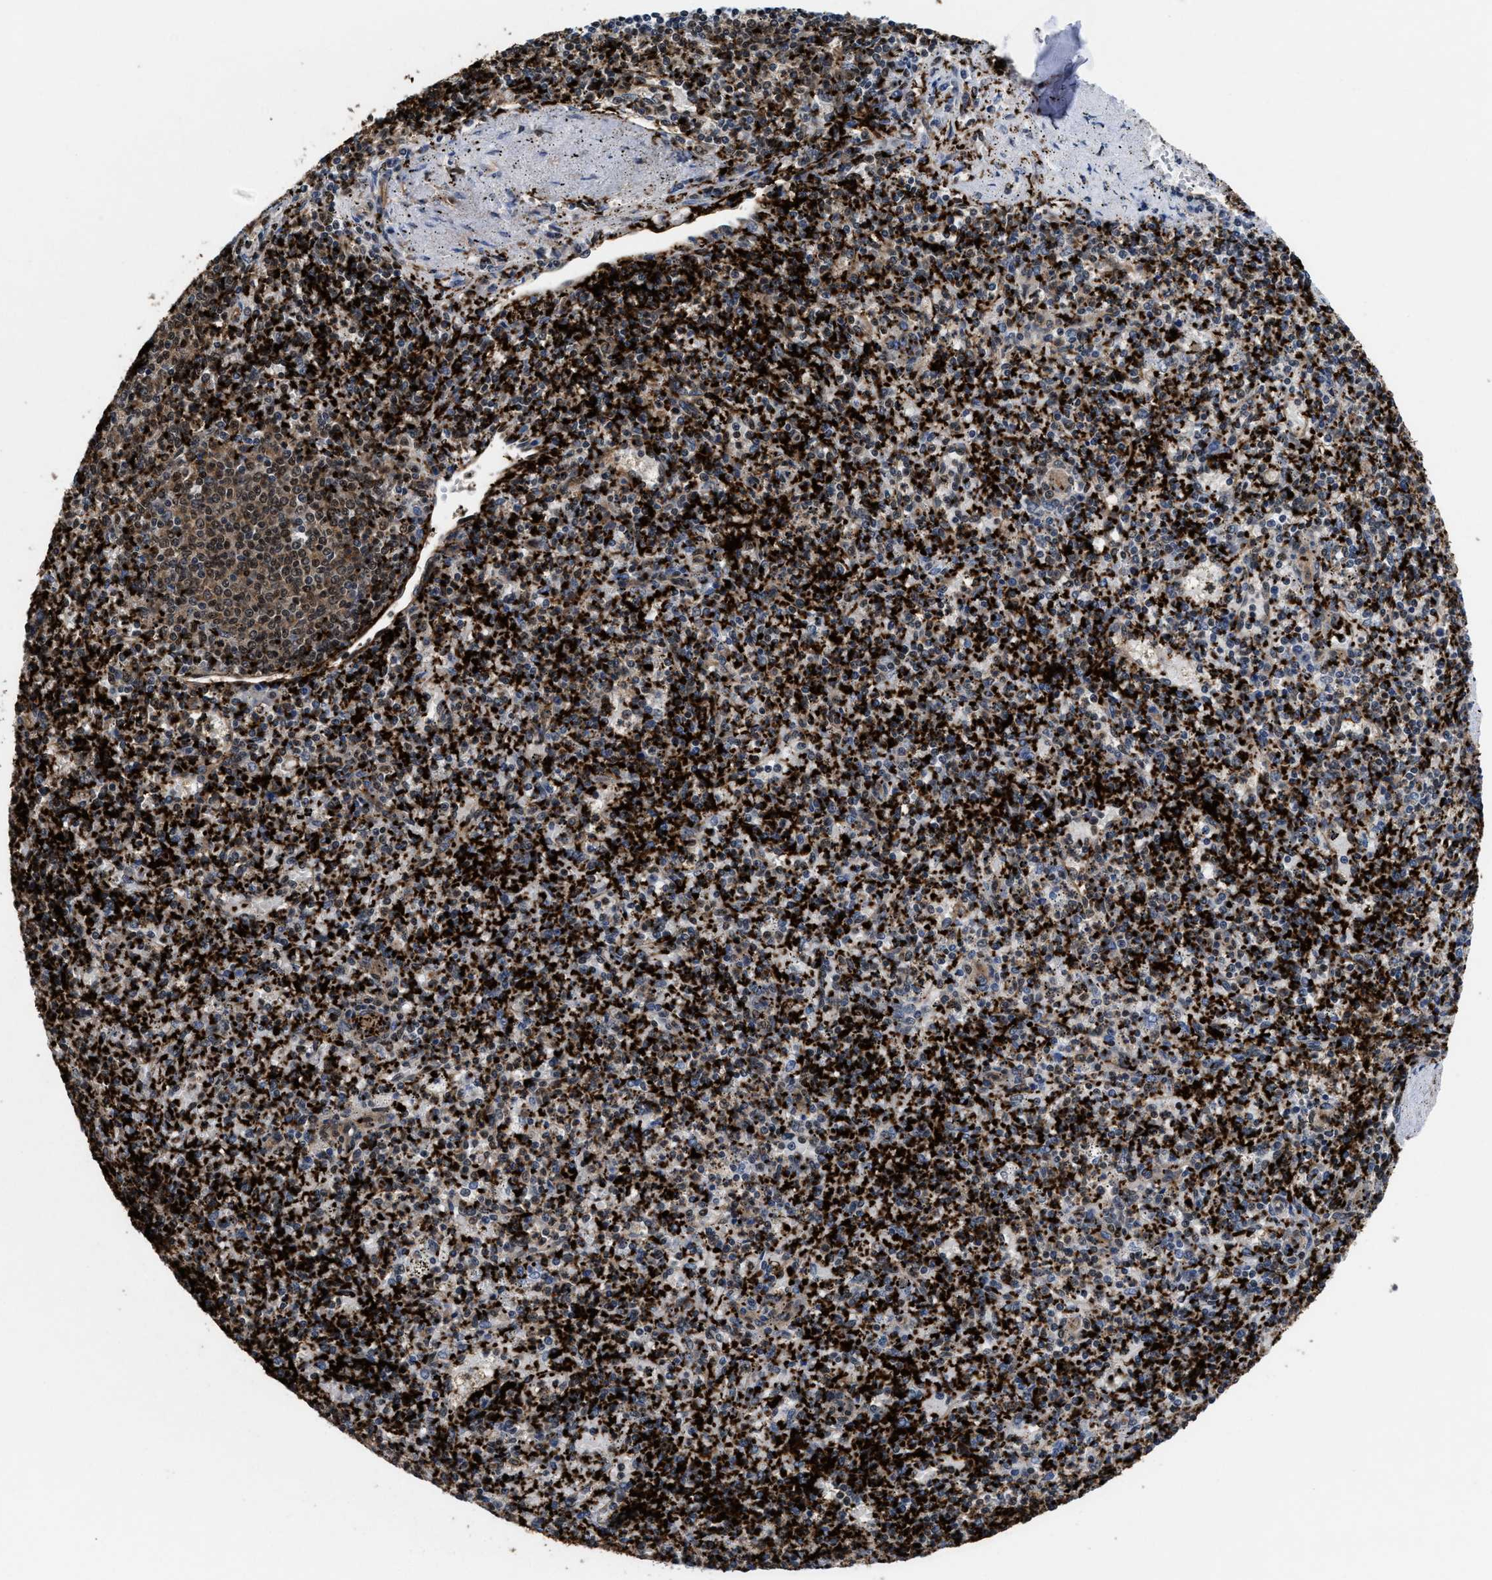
{"staining": {"intensity": "strong", "quantity": "25%-75%", "location": "cytoplasmic/membranous"}, "tissue": "spleen", "cell_type": "Cells in red pulp", "image_type": "normal", "snomed": [{"axis": "morphology", "description": "Normal tissue, NOS"}, {"axis": "topography", "description": "Spleen"}], "caption": "The immunohistochemical stain shows strong cytoplasmic/membranous staining in cells in red pulp of normal spleen.", "gene": "ACLY", "patient": {"sex": "male", "age": 72}}